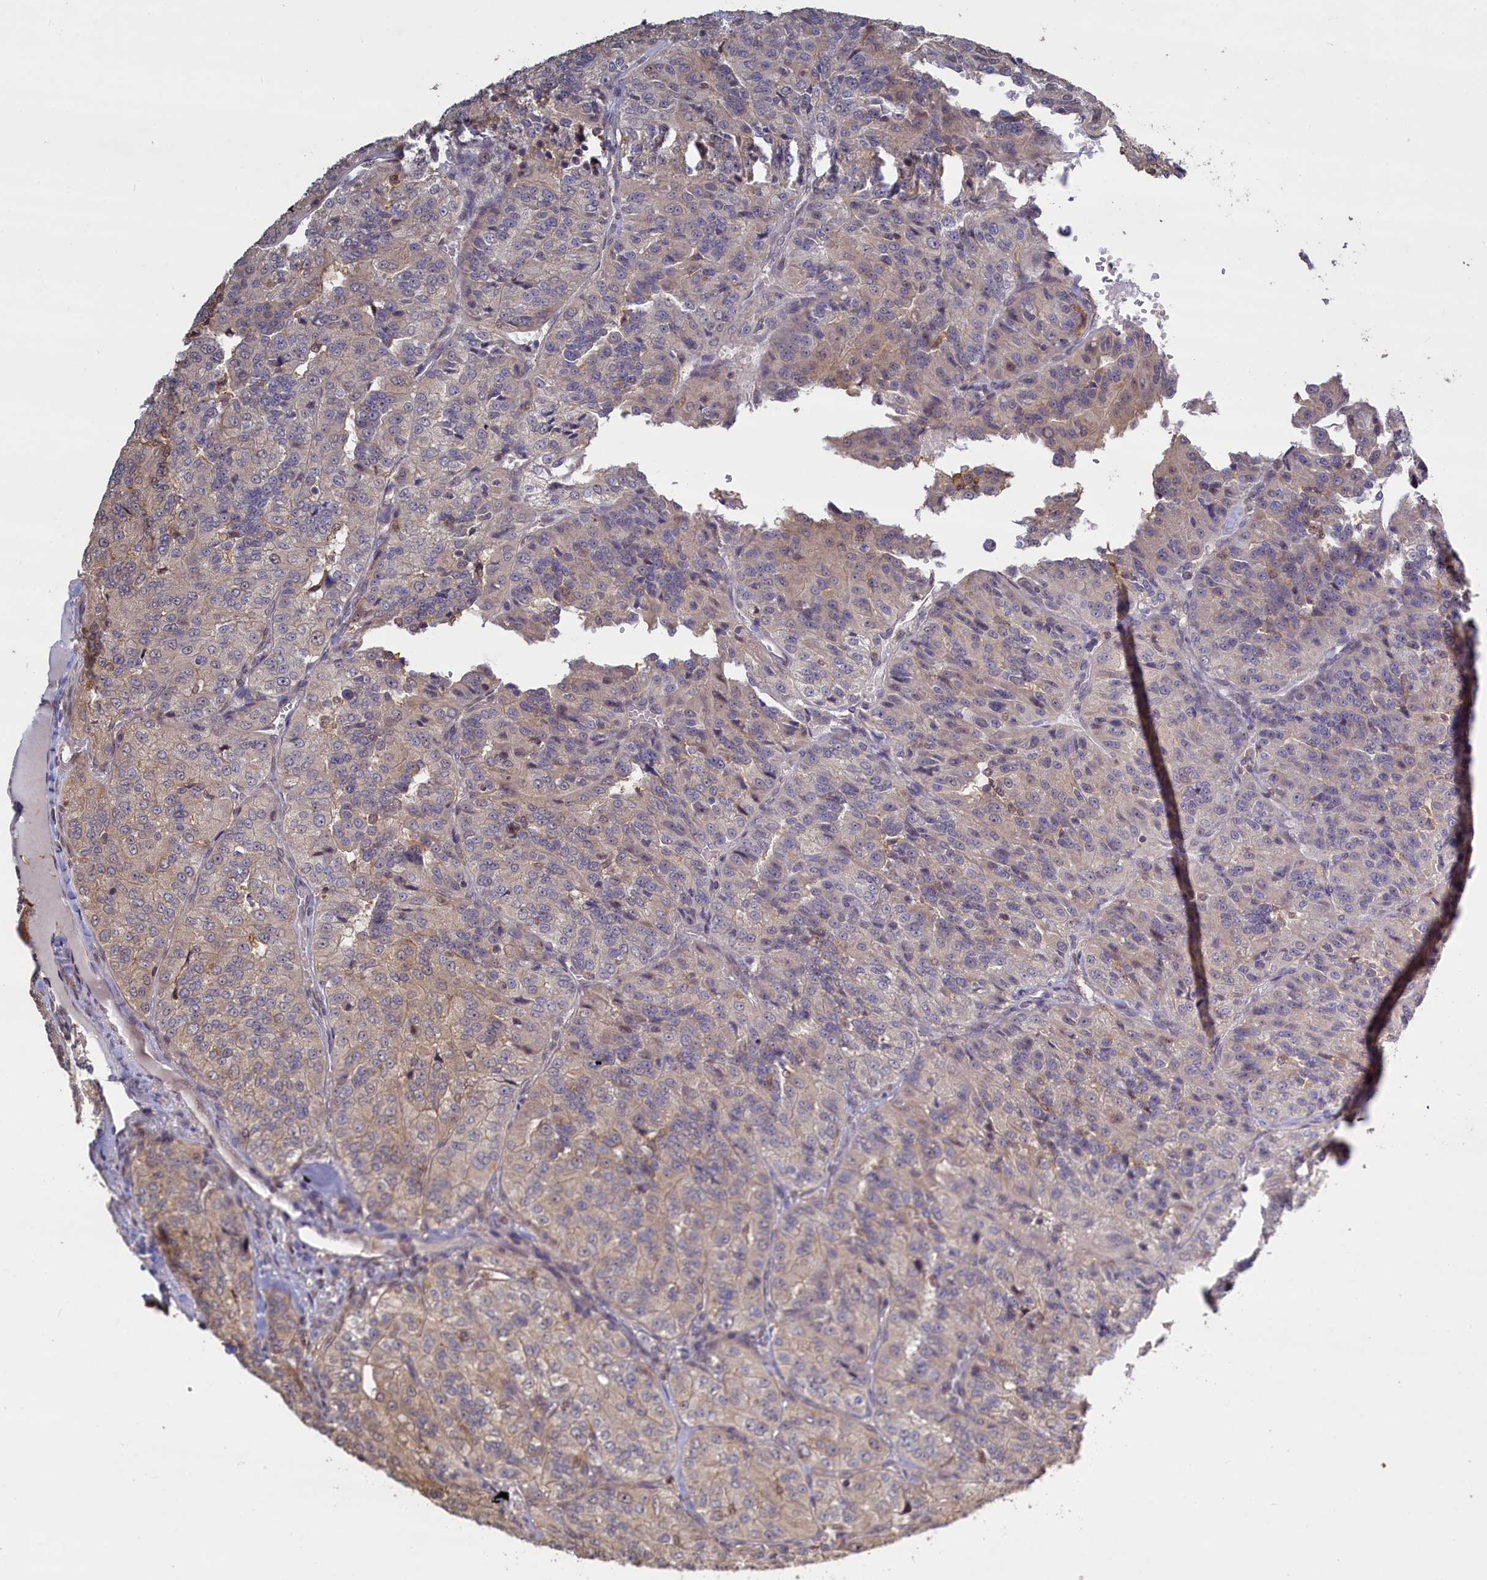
{"staining": {"intensity": "moderate", "quantity": "25%-75%", "location": "cytoplasmic/membranous"}, "tissue": "renal cancer", "cell_type": "Tumor cells", "image_type": "cancer", "snomed": [{"axis": "morphology", "description": "Adenocarcinoma, NOS"}, {"axis": "topography", "description": "Kidney"}], "caption": "Moderate cytoplasmic/membranous protein expression is appreciated in about 25%-75% of tumor cells in renal cancer (adenocarcinoma).", "gene": "UCHL3", "patient": {"sex": "female", "age": 63}}